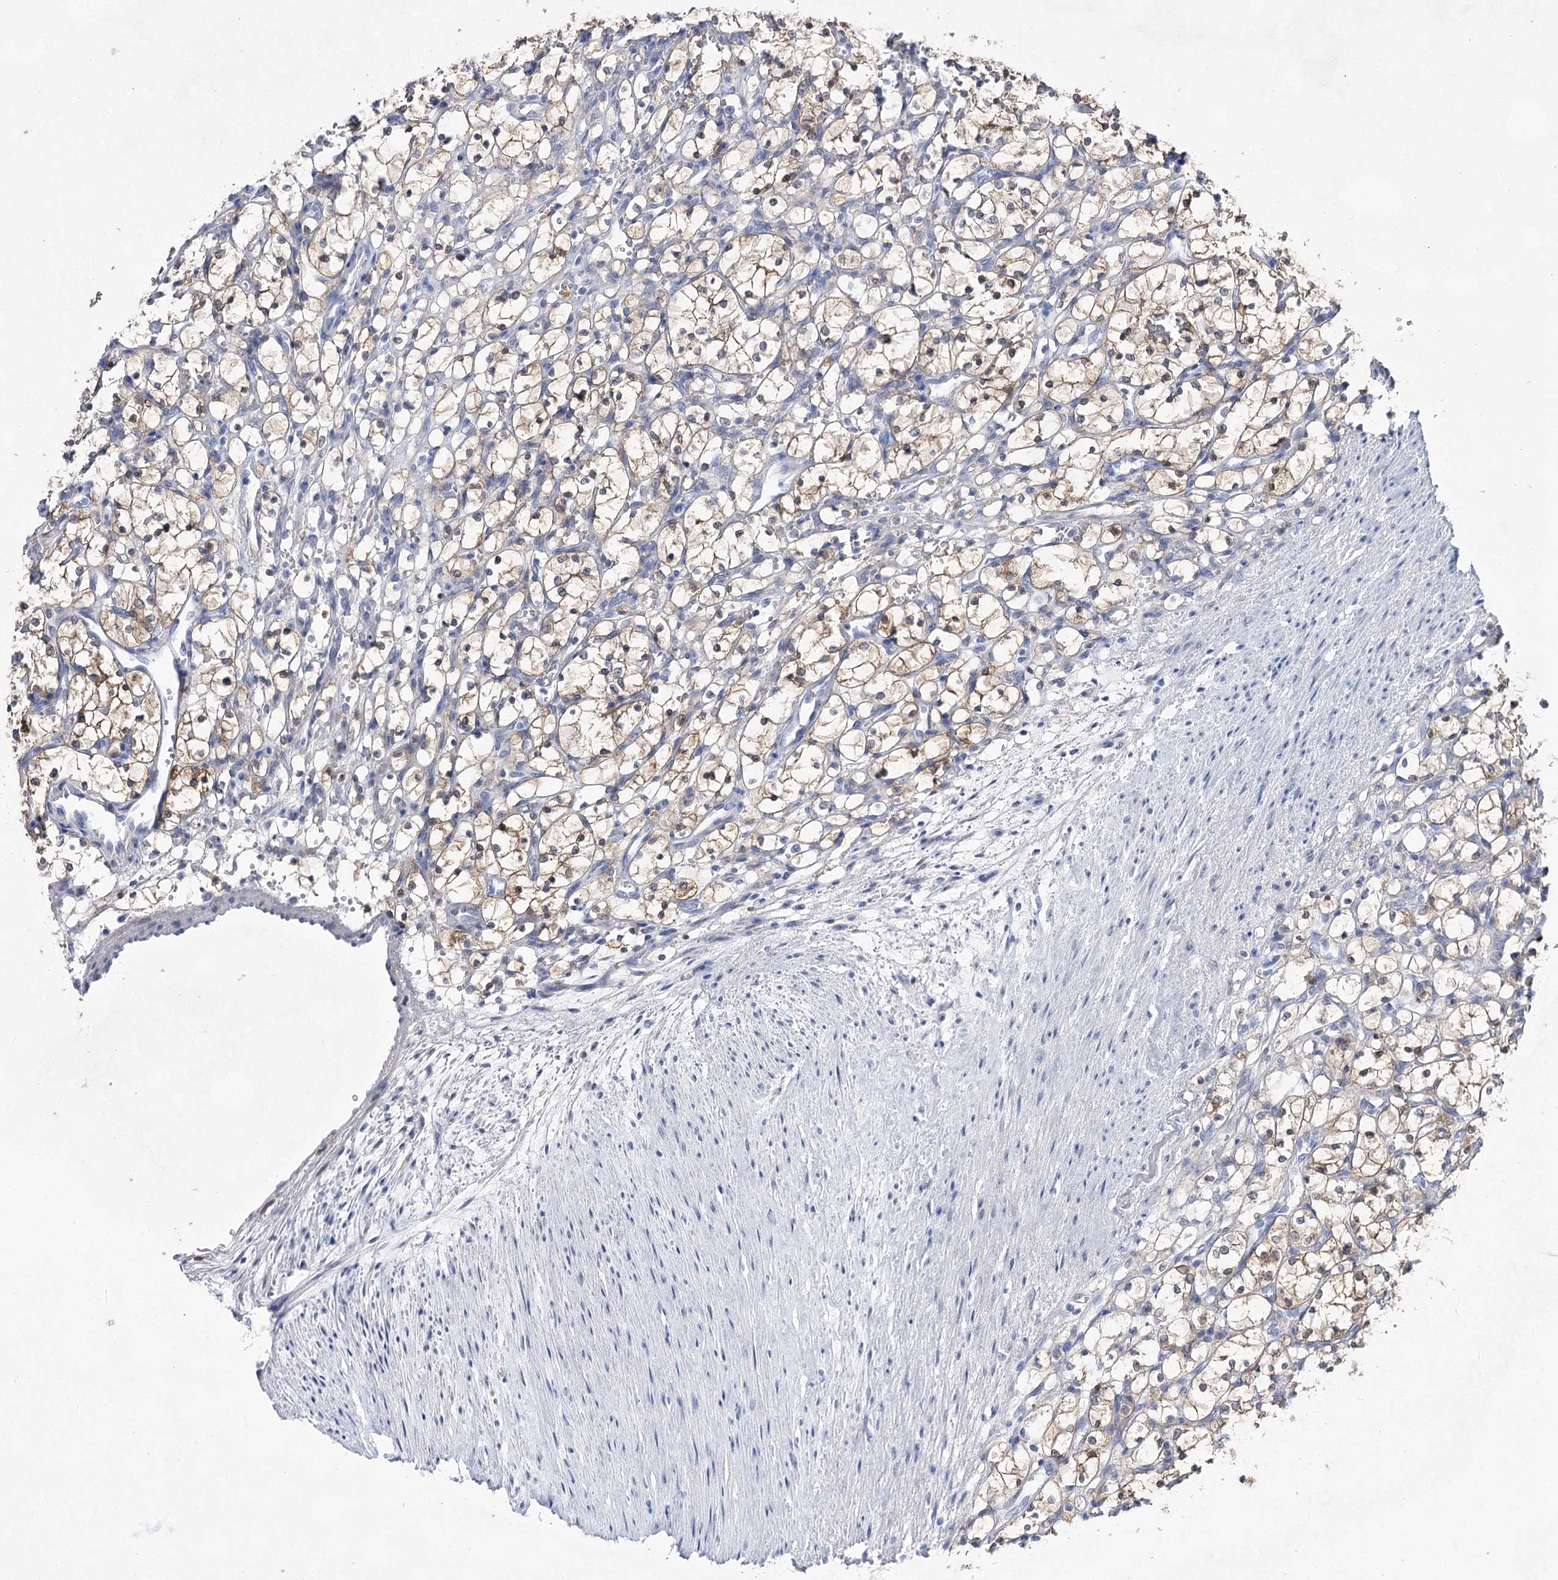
{"staining": {"intensity": "moderate", "quantity": "25%-75%", "location": "cytoplasmic/membranous"}, "tissue": "renal cancer", "cell_type": "Tumor cells", "image_type": "cancer", "snomed": [{"axis": "morphology", "description": "Adenocarcinoma, NOS"}, {"axis": "topography", "description": "Kidney"}], "caption": "Brown immunohistochemical staining in human renal cancer (adenocarcinoma) shows moderate cytoplasmic/membranous expression in approximately 25%-75% of tumor cells.", "gene": "UGDH", "patient": {"sex": "female", "age": 69}}